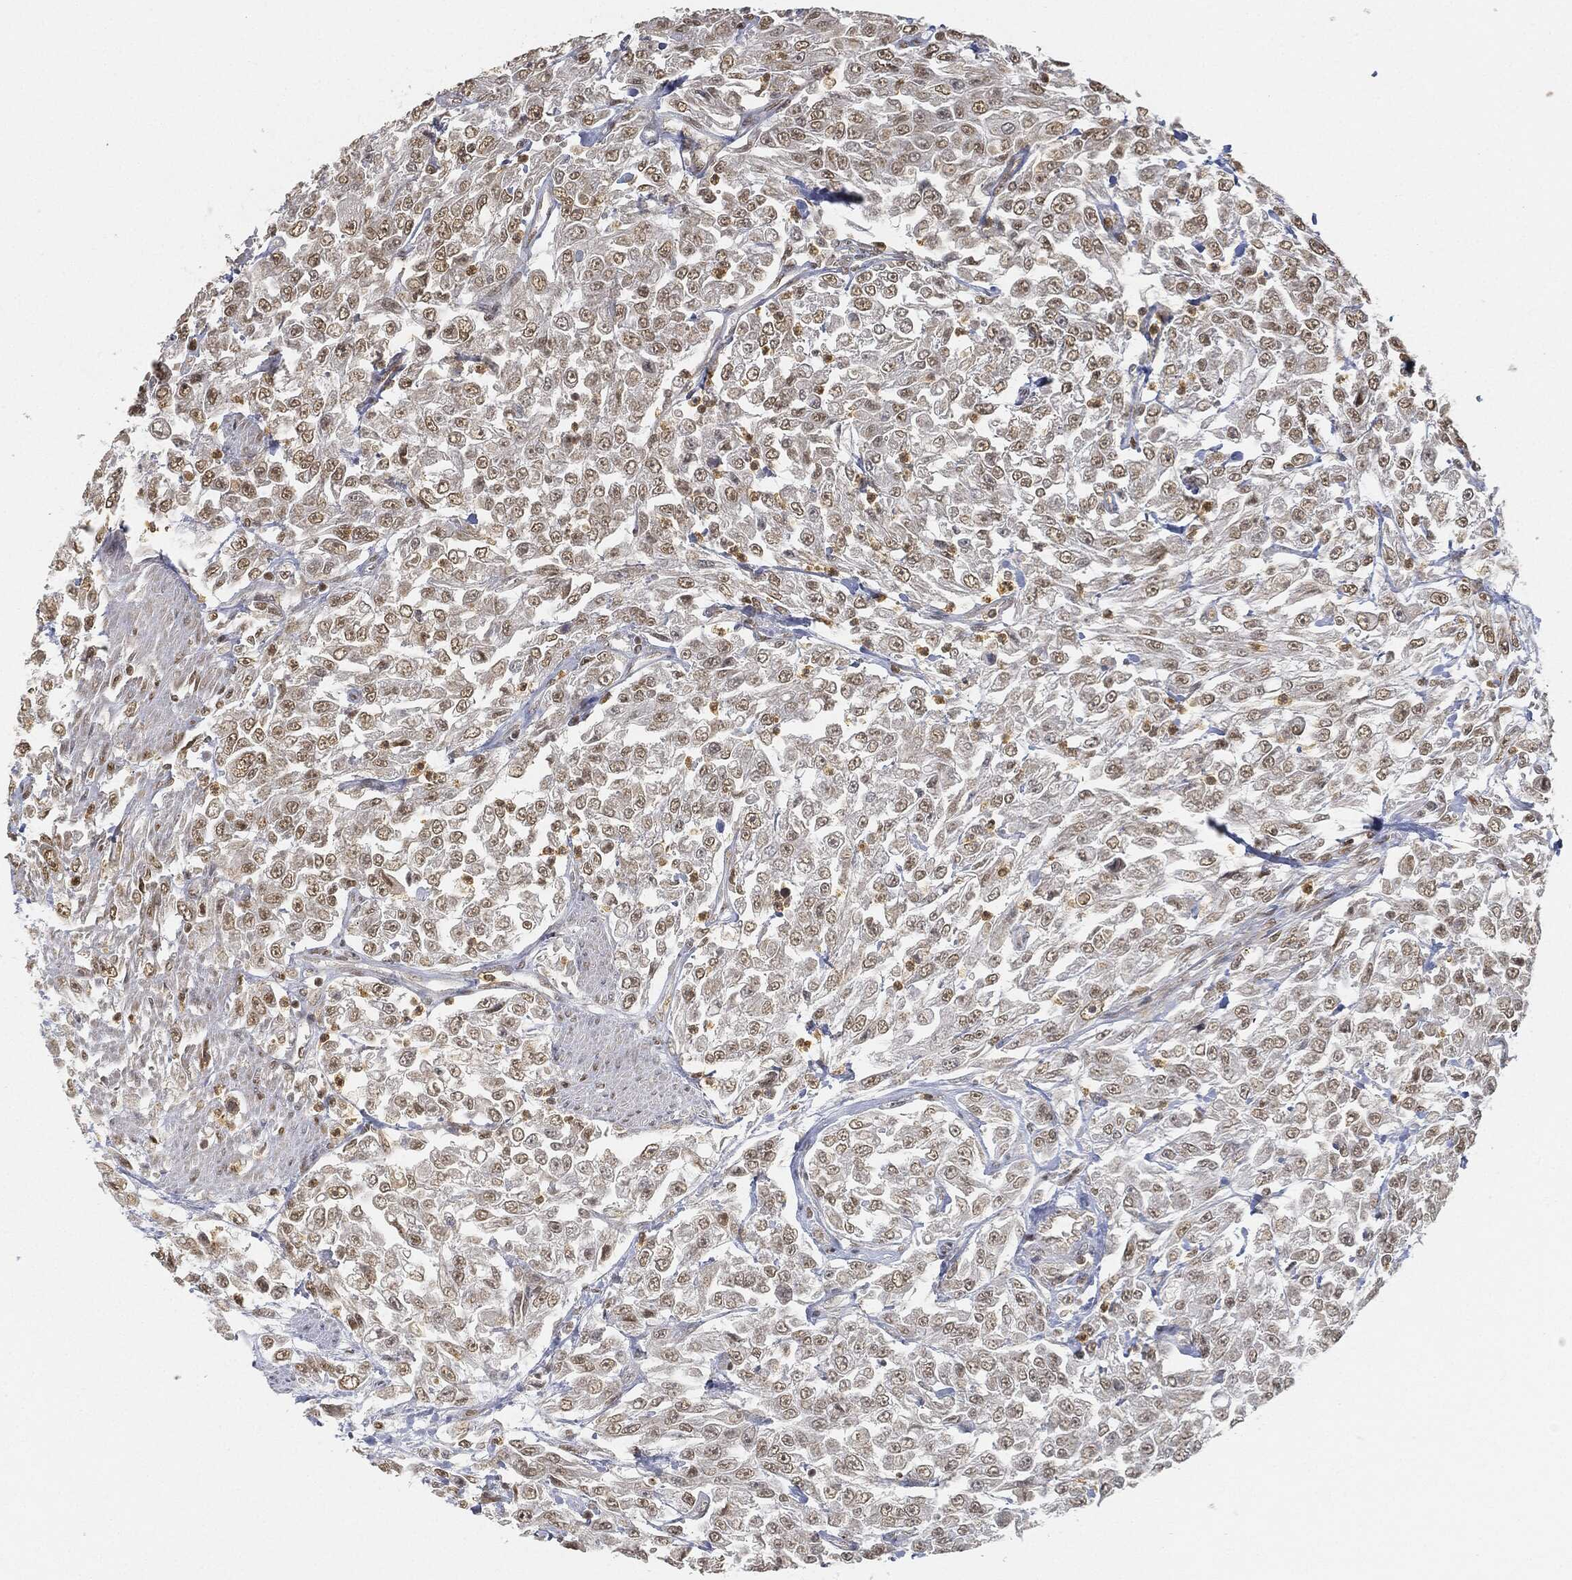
{"staining": {"intensity": "moderate", "quantity": "25%-75%", "location": "nuclear"}, "tissue": "urothelial cancer", "cell_type": "Tumor cells", "image_type": "cancer", "snomed": [{"axis": "morphology", "description": "Urothelial carcinoma, High grade"}, {"axis": "topography", "description": "Urinary bladder"}], "caption": "Immunohistochemical staining of human high-grade urothelial carcinoma shows medium levels of moderate nuclear protein expression in approximately 25%-75% of tumor cells. (brown staining indicates protein expression, while blue staining denotes nuclei).", "gene": "CIB1", "patient": {"sex": "male", "age": 46}}